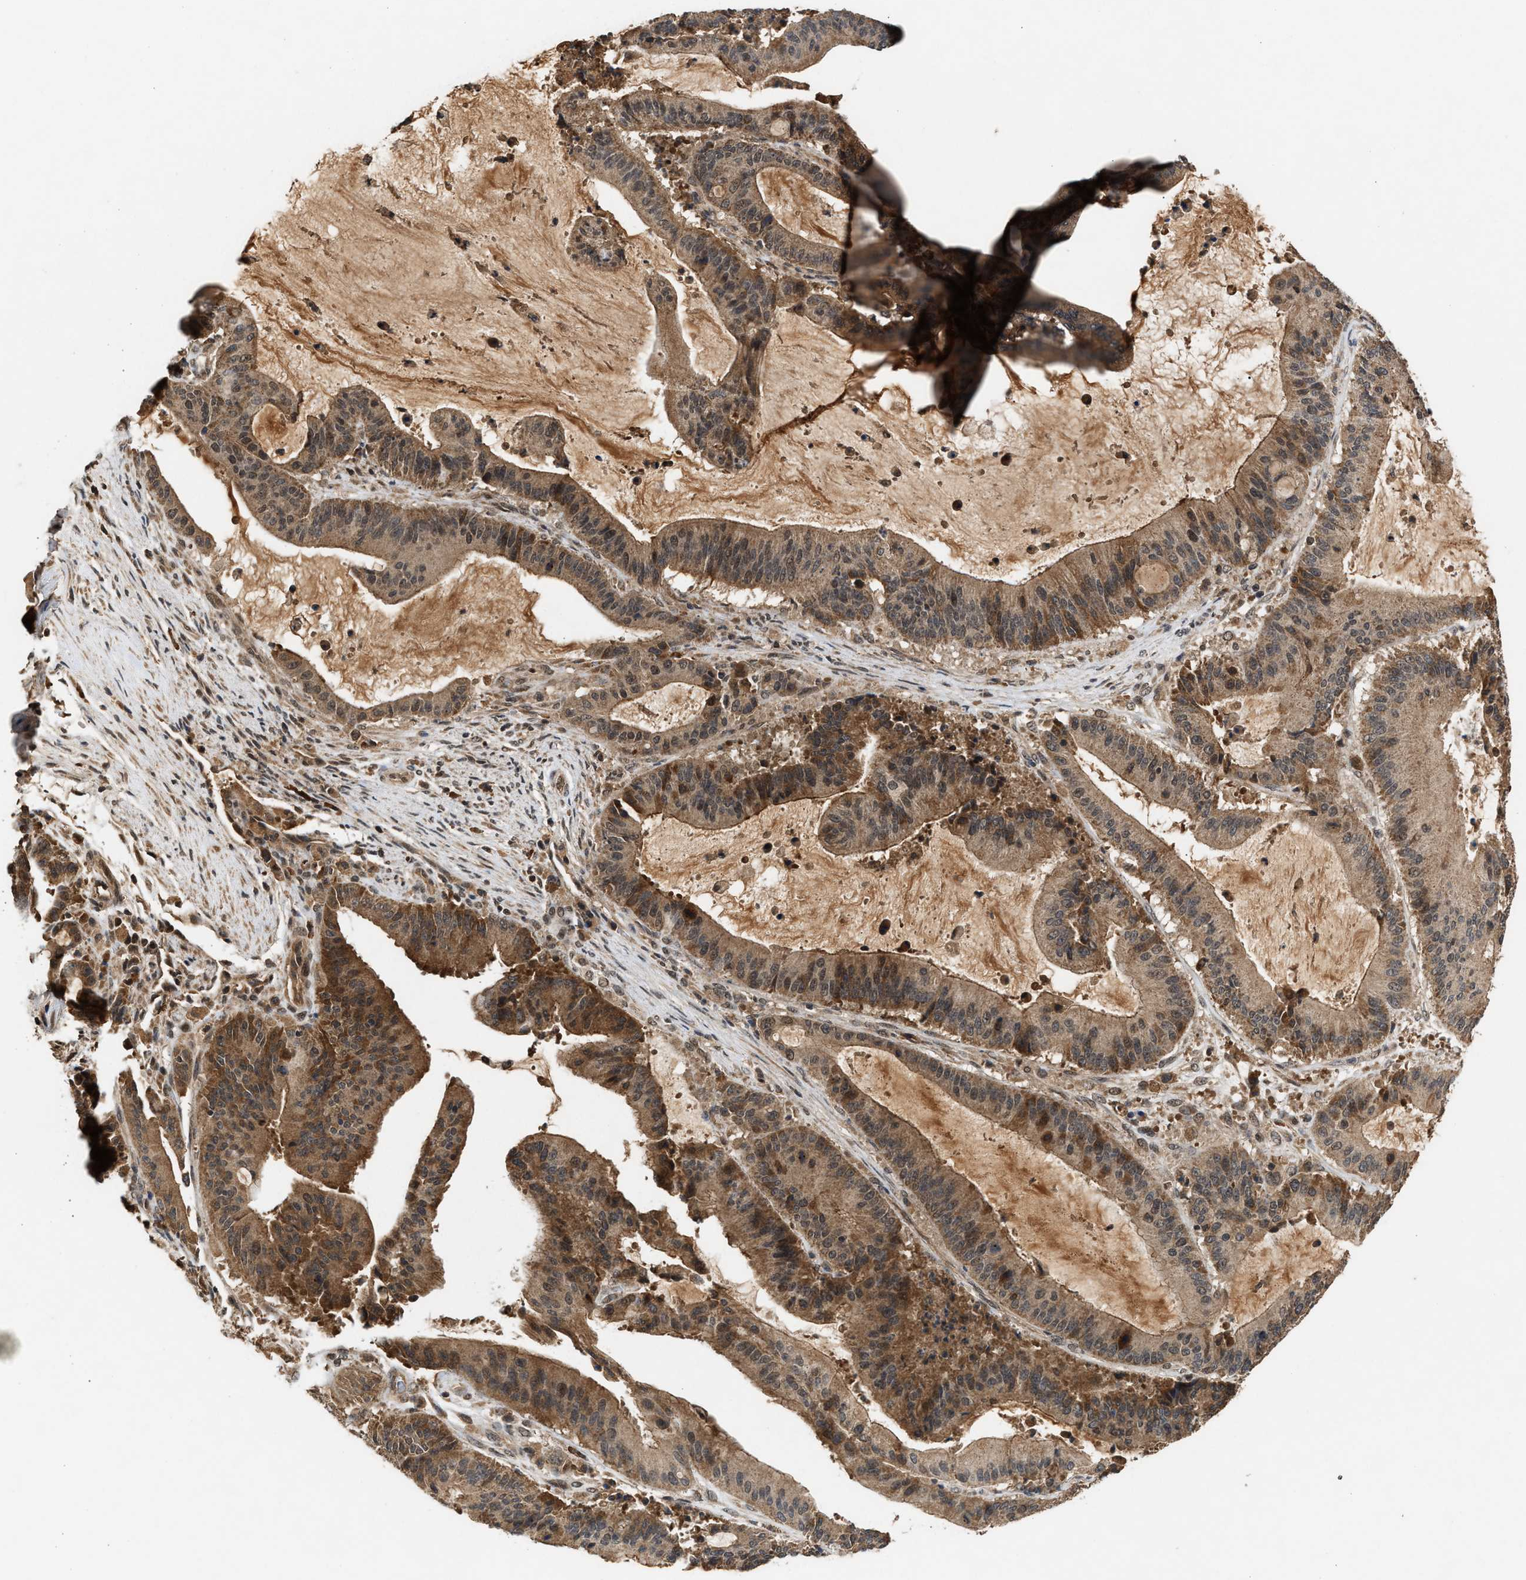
{"staining": {"intensity": "moderate", "quantity": ">75%", "location": "cytoplasmic/membranous,nuclear"}, "tissue": "liver cancer", "cell_type": "Tumor cells", "image_type": "cancer", "snomed": [{"axis": "morphology", "description": "Normal tissue, NOS"}, {"axis": "morphology", "description": "Cholangiocarcinoma"}, {"axis": "topography", "description": "Liver"}, {"axis": "topography", "description": "Peripheral nerve tissue"}], "caption": "An image of liver cancer stained for a protein shows moderate cytoplasmic/membranous and nuclear brown staining in tumor cells. (DAB IHC, brown staining for protein, blue staining for nuclei).", "gene": "RUSC2", "patient": {"sex": "female", "age": 73}}